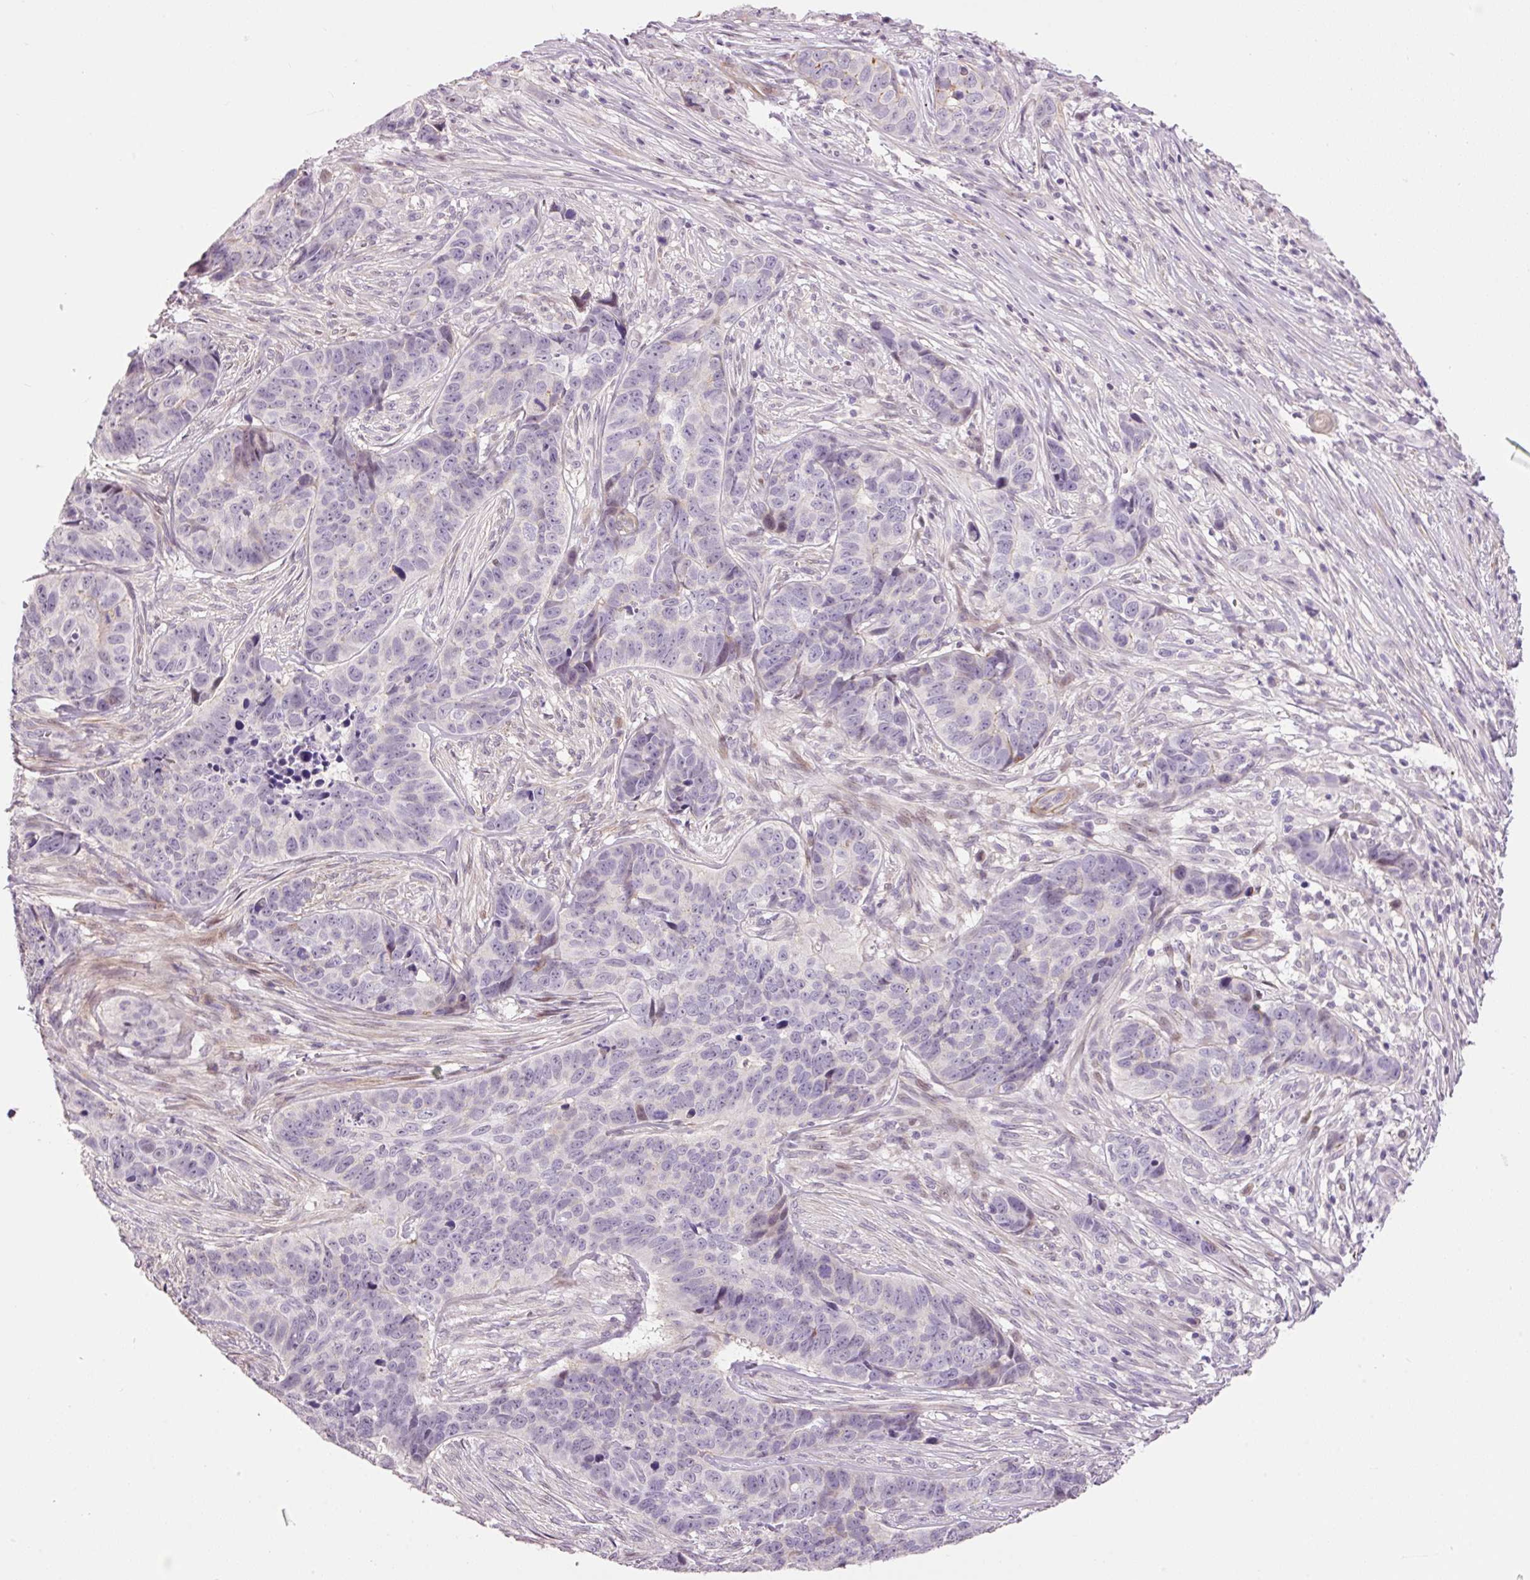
{"staining": {"intensity": "negative", "quantity": "none", "location": "none"}, "tissue": "skin cancer", "cell_type": "Tumor cells", "image_type": "cancer", "snomed": [{"axis": "morphology", "description": "Basal cell carcinoma"}, {"axis": "topography", "description": "Skin"}], "caption": "Photomicrograph shows no significant protein positivity in tumor cells of skin basal cell carcinoma.", "gene": "HNF1A", "patient": {"sex": "female", "age": 82}}